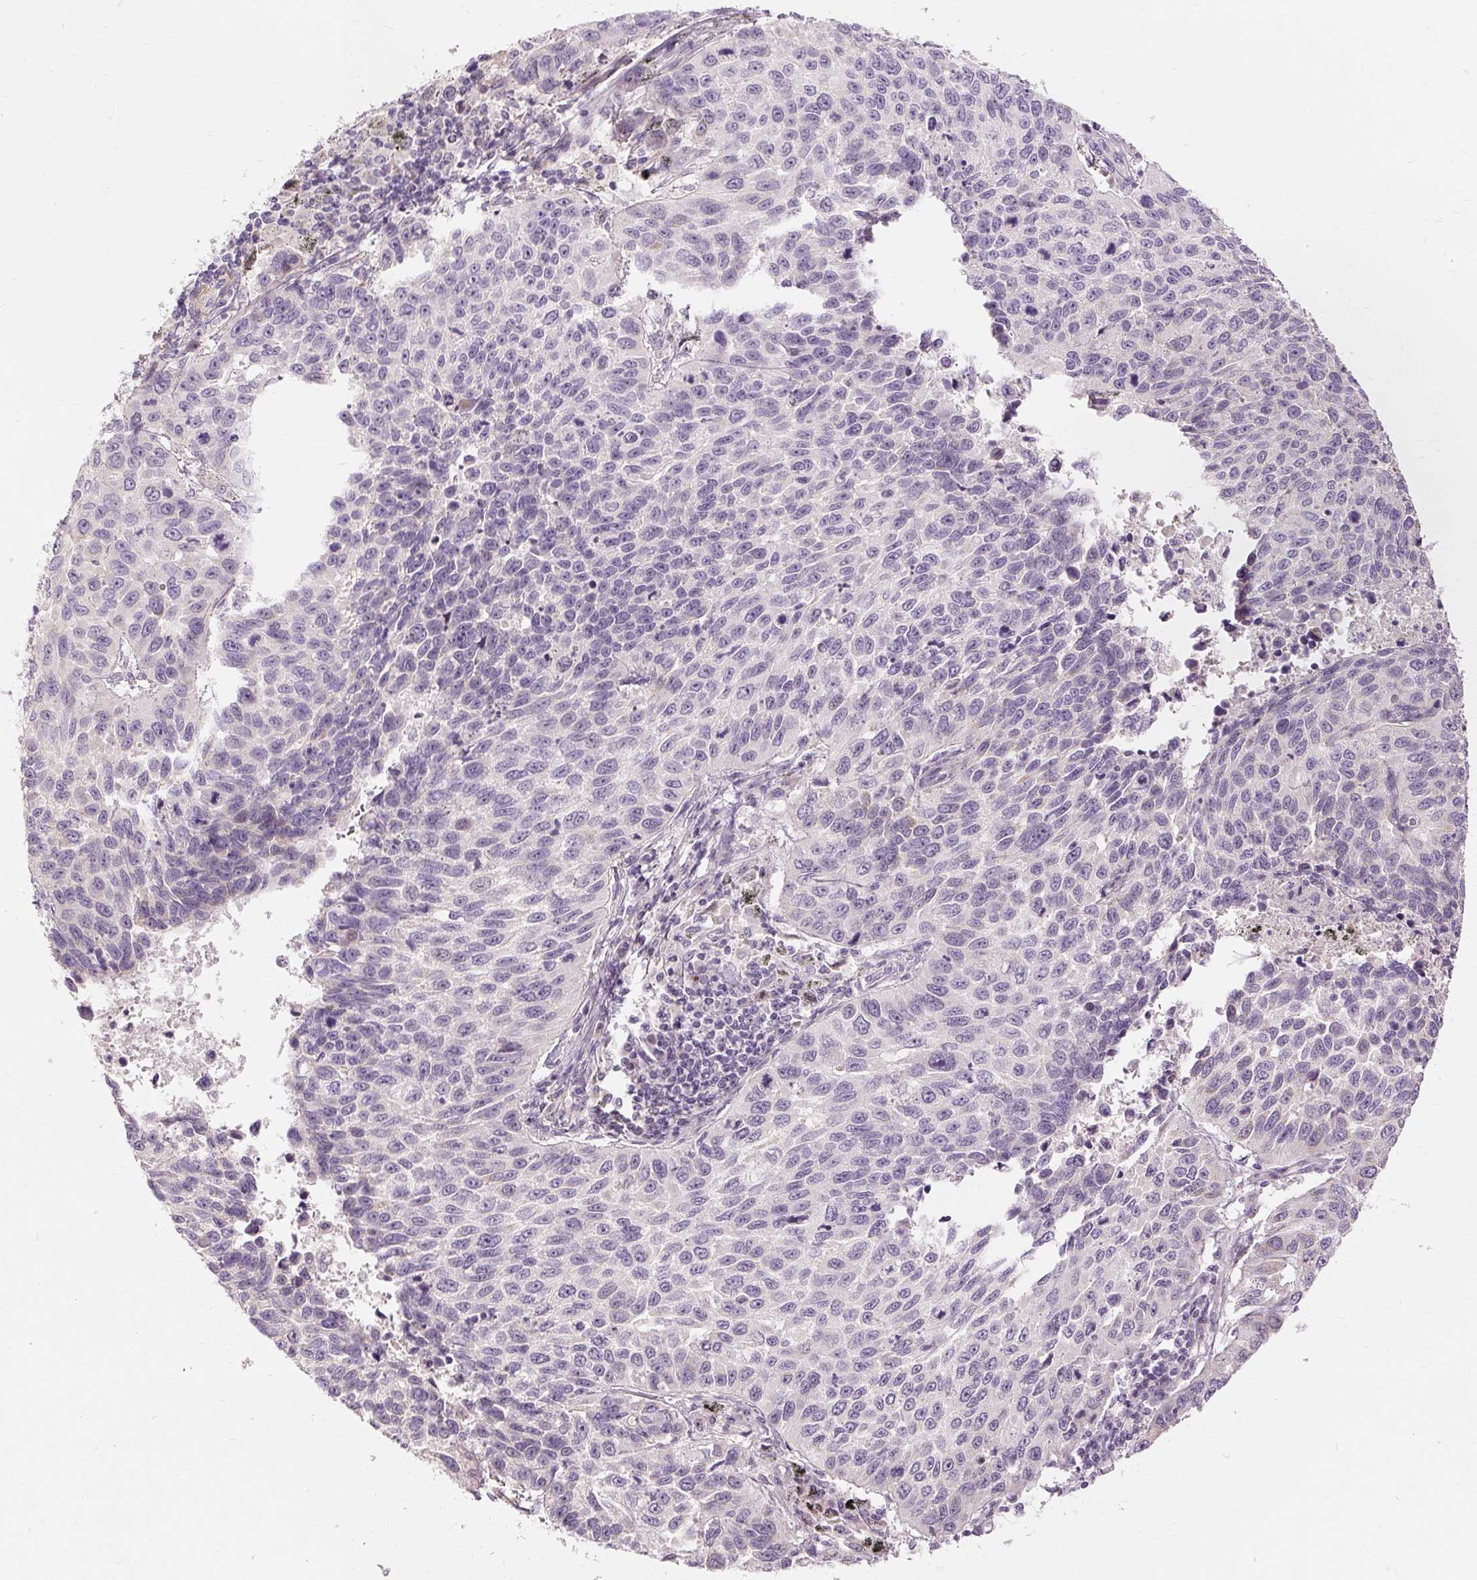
{"staining": {"intensity": "negative", "quantity": "none", "location": "none"}, "tissue": "lung cancer", "cell_type": "Tumor cells", "image_type": "cancer", "snomed": [{"axis": "morphology", "description": "Squamous cell carcinoma, NOS"}, {"axis": "topography", "description": "Lung"}], "caption": "The micrograph exhibits no staining of tumor cells in lung cancer (squamous cell carcinoma).", "gene": "CAPN3", "patient": {"sex": "male", "age": 62}}